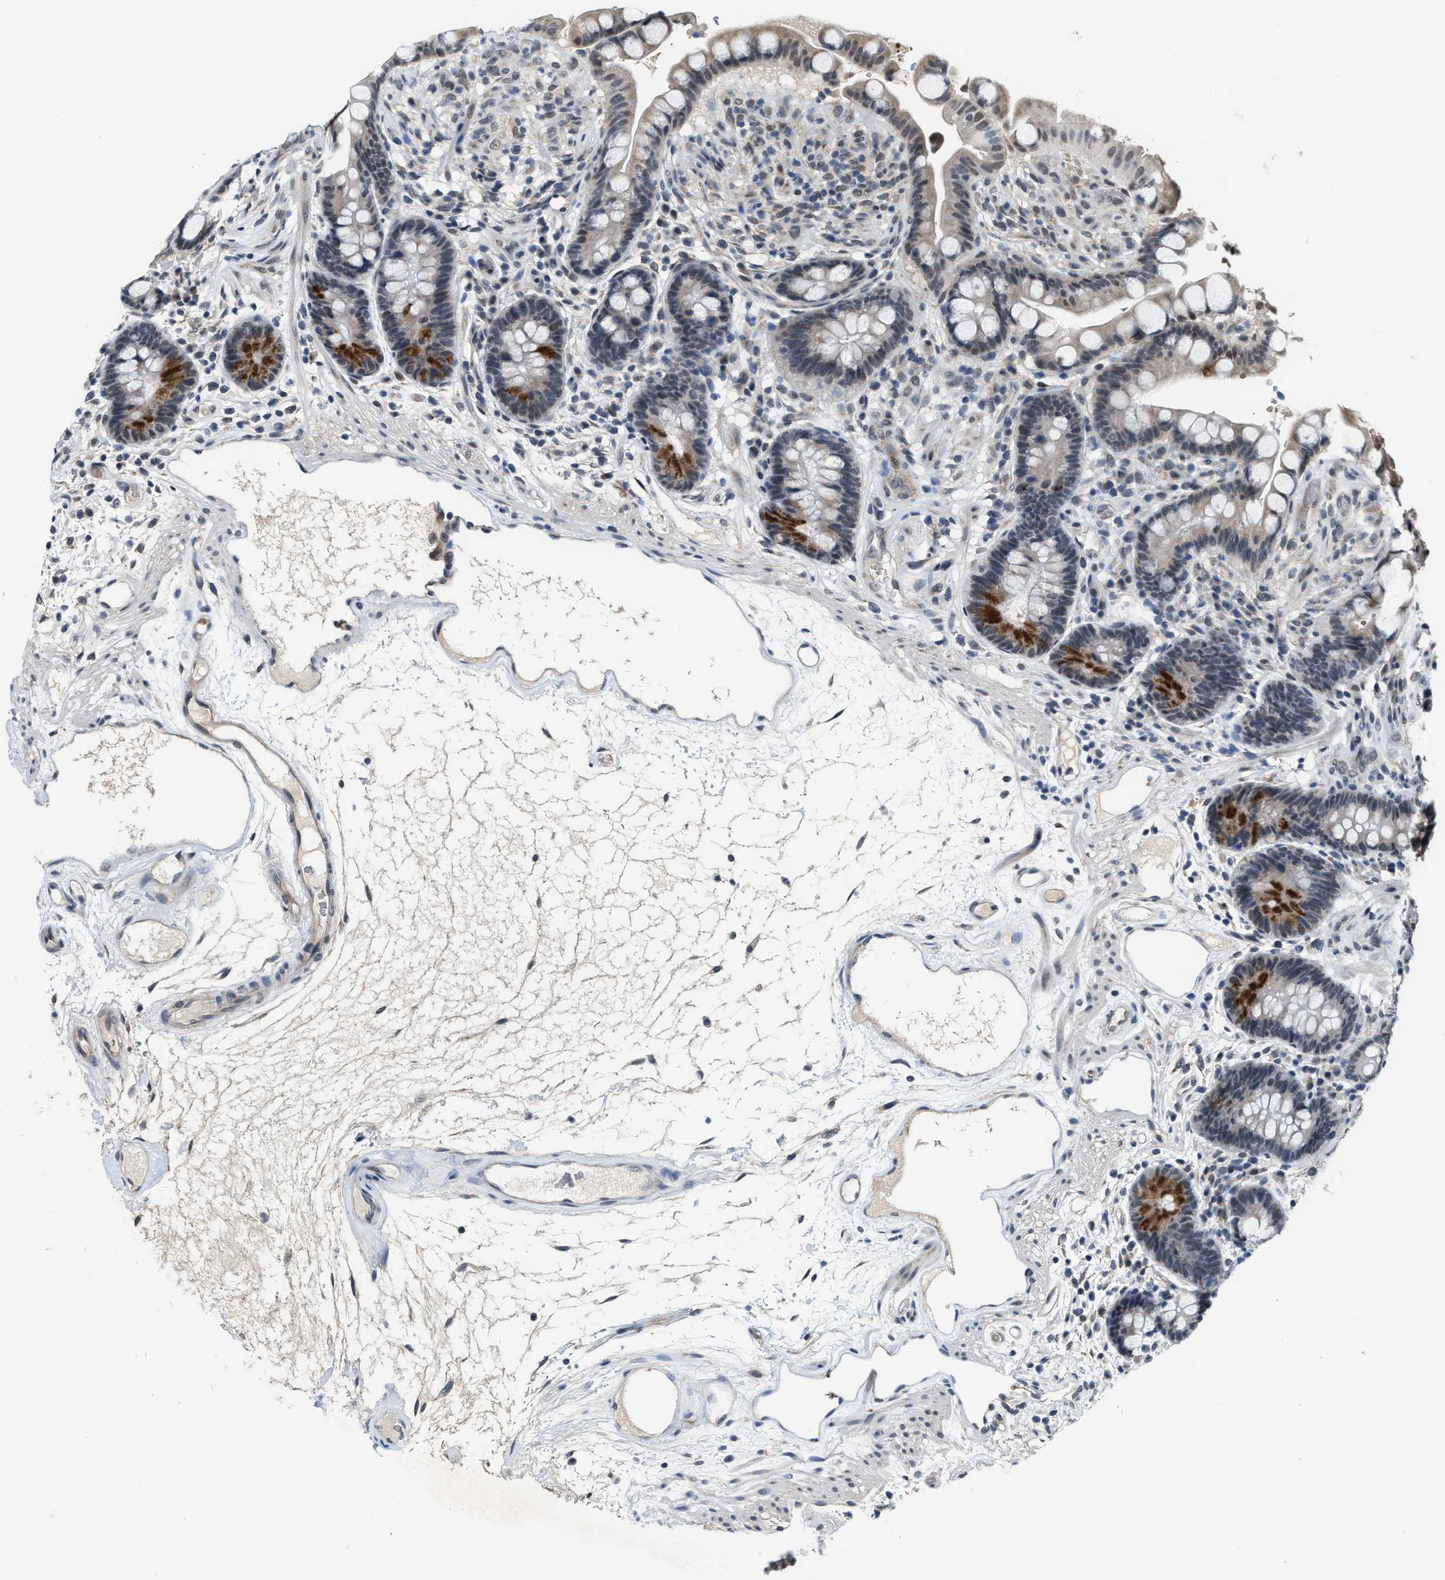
{"staining": {"intensity": "negative", "quantity": "none", "location": "none"}, "tissue": "colon", "cell_type": "Endothelial cells", "image_type": "normal", "snomed": [{"axis": "morphology", "description": "Normal tissue, NOS"}, {"axis": "topography", "description": "Colon"}], "caption": "Immunohistochemistry of unremarkable colon reveals no positivity in endothelial cells.", "gene": "KIF24", "patient": {"sex": "male", "age": 73}}